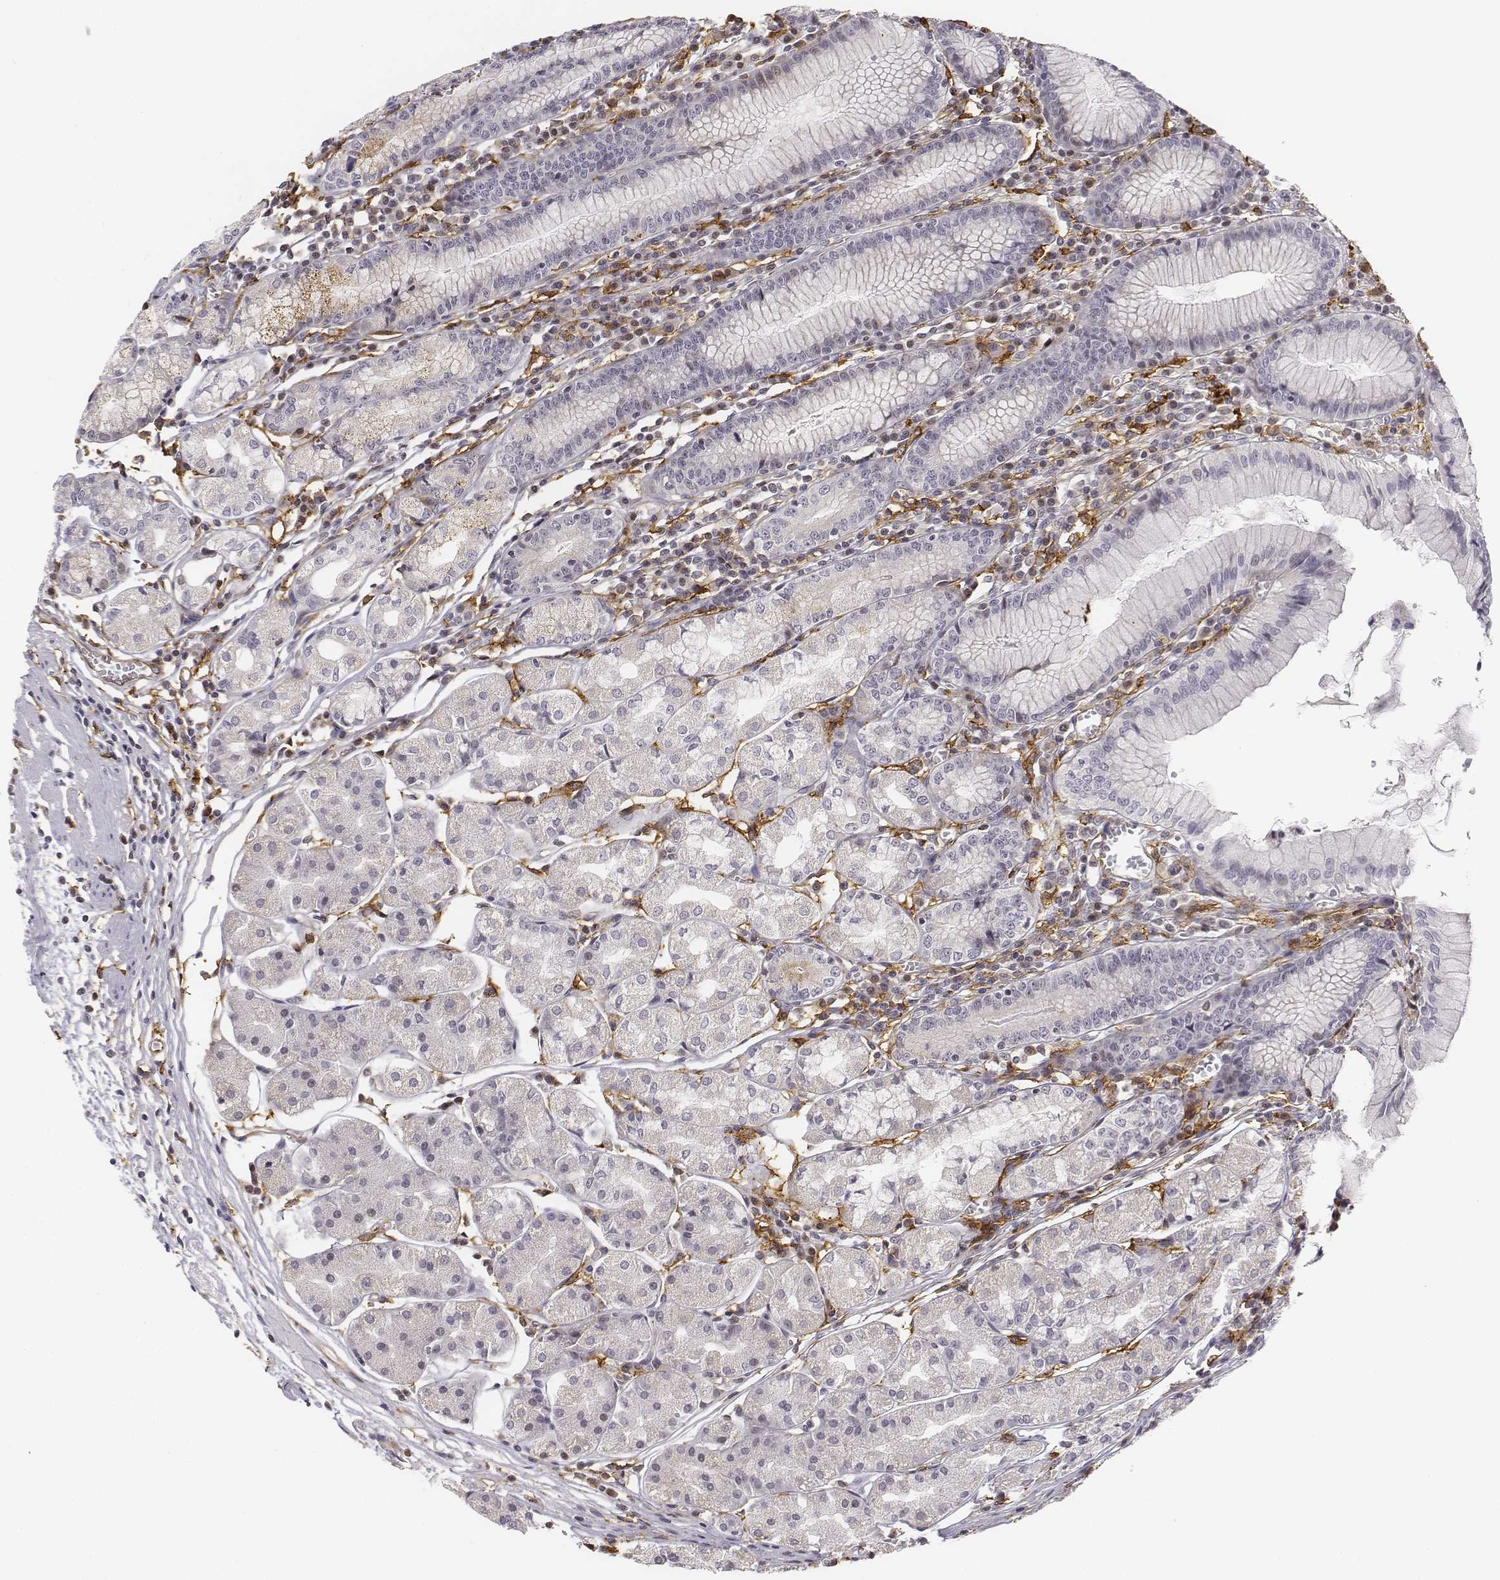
{"staining": {"intensity": "negative", "quantity": "none", "location": "none"}, "tissue": "stomach", "cell_type": "Glandular cells", "image_type": "normal", "snomed": [{"axis": "morphology", "description": "Normal tissue, NOS"}, {"axis": "topography", "description": "Stomach"}], "caption": "Immunohistochemistry micrograph of benign human stomach stained for a protein (brown), which shows no positivity in glandular cells.", "gene": "CD14", "patient": {"sex": "male", "age": 55}}